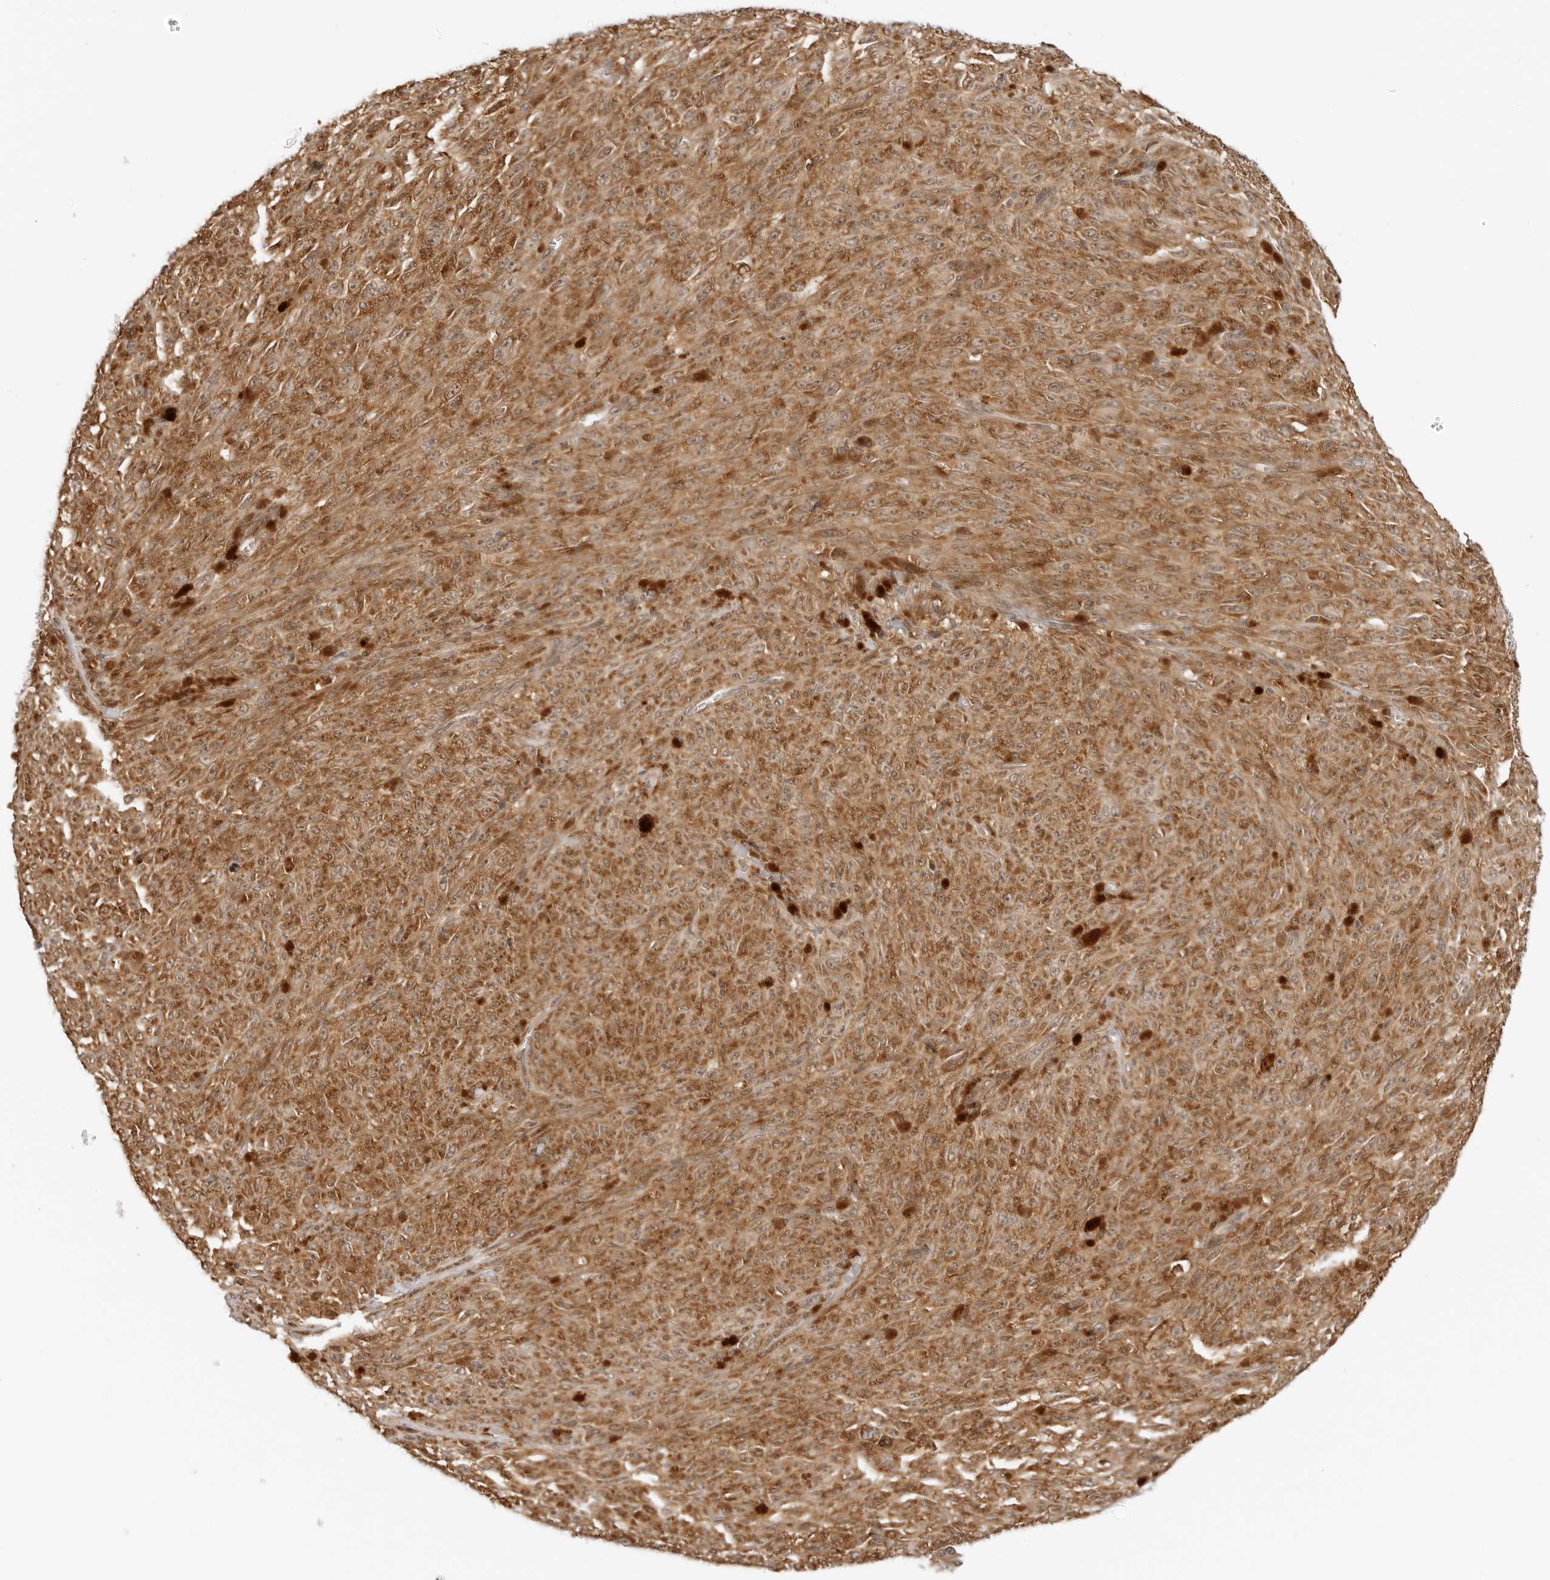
{"staining": {"intensity": "moderate", "quantity": ">75%", "location": "cytoplasmic/membranous,nuclear"}, "tissue": "melanoma", "cell_type": "Tumor cells", "image_type": "cancer", "snomed": [{"axis": "morphology", "description": "Malignant melanoma, NOS"}, {"axis": "topography", "description": "Skin"}], "caption": "Human melanoma stained for a protein (brown) demonstrates moderate cytoplasmic/membranous and nuclear positive staining in approximately >75% of tumor cells.", "gene": "RC3H1", "patient": {"sex": "female", "age": 82}}